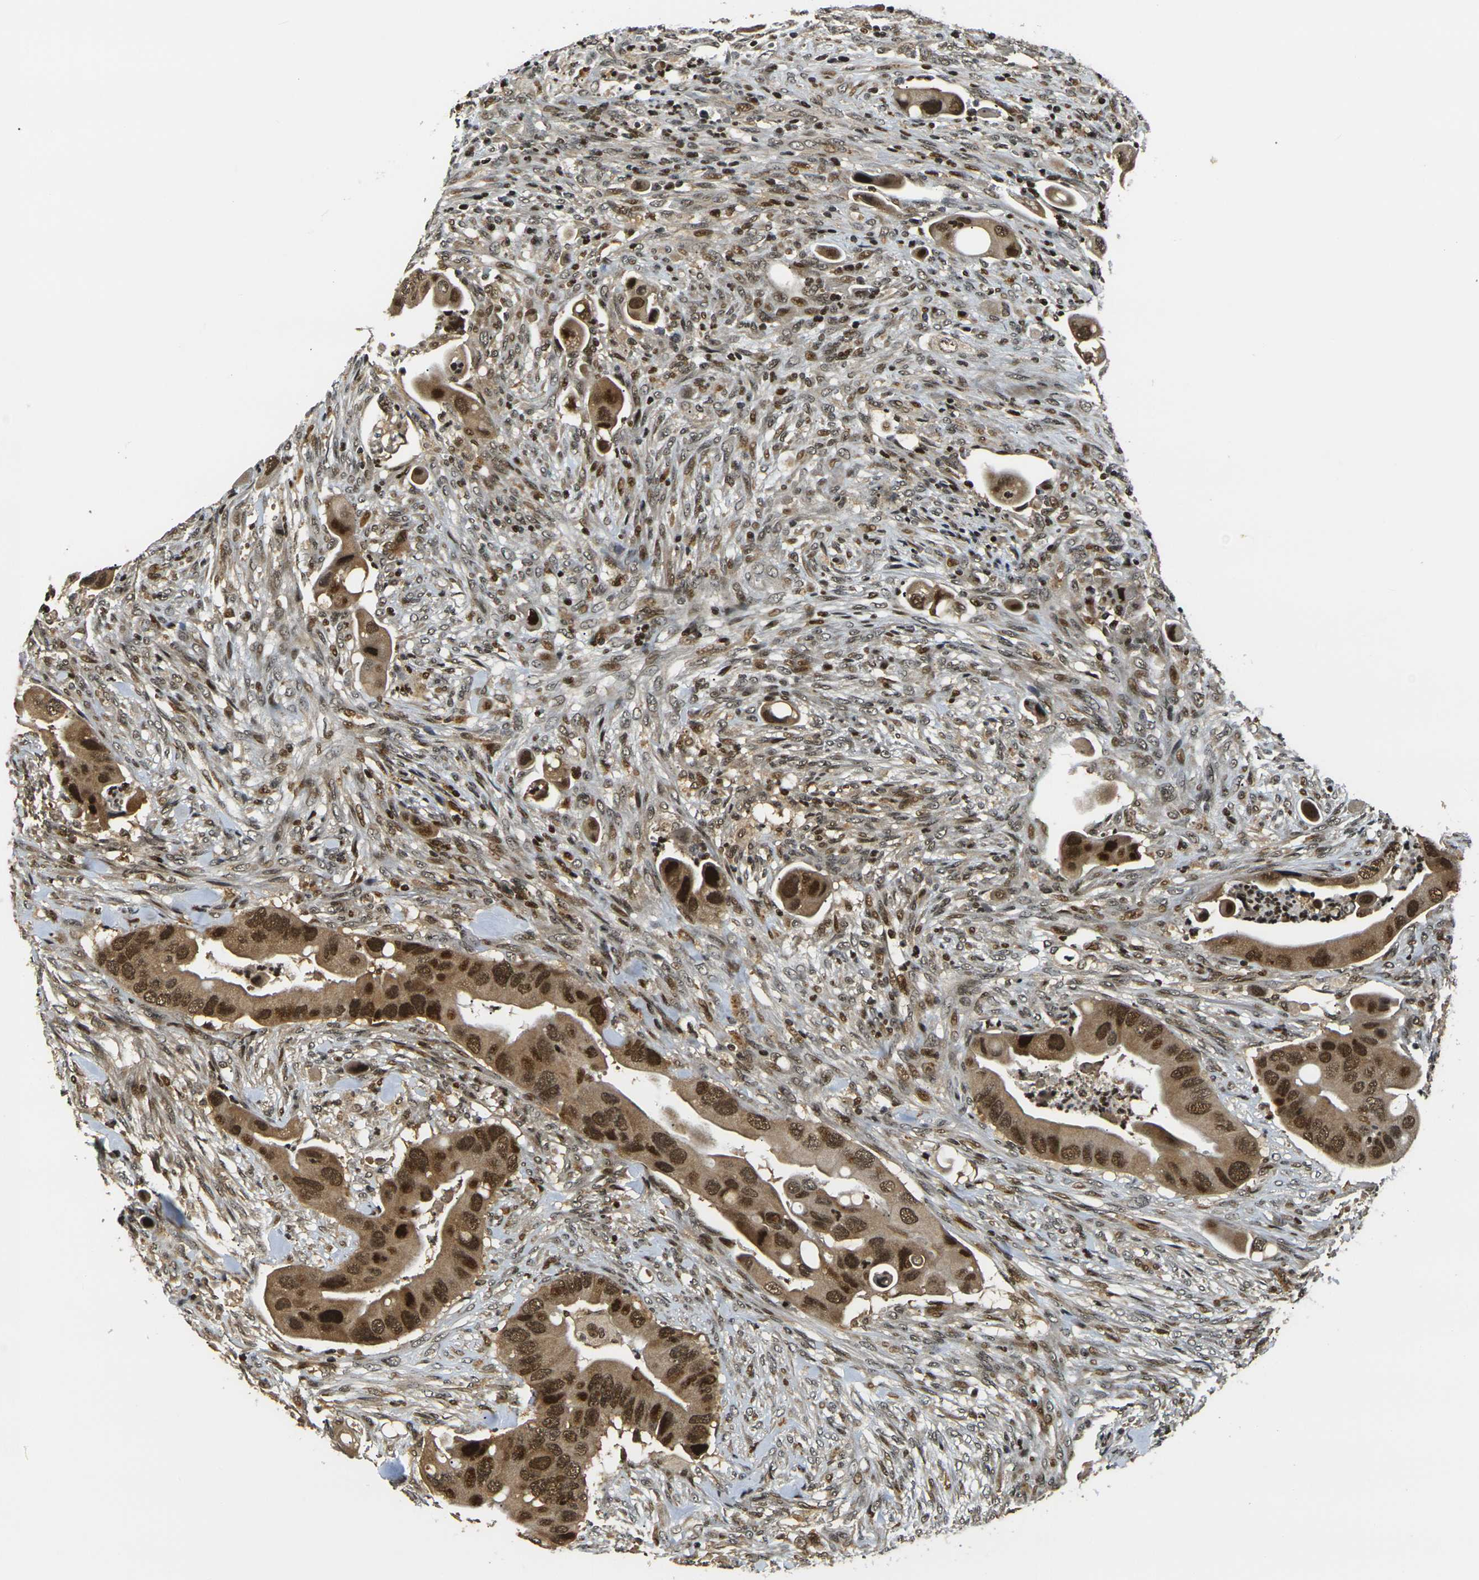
{"staining": {"intensity": "strong", "quantity": ">75%", "location": "cytoplasmic/membranous,nuclear"}, "tissue": "colorectal cancer", "cell_type": "Tumor cells", "image_type": "cancer", "snomed": [{"axis": "morphology", "description": "Adenocarcinoma, NOS"}, {"axis": "topography", "description": "Rectum"}], "caption": "DAB (3,3'-diaminobenzidine) immunohistochemical staining of human adenocarcinoma (colorectal) reveals strong cytoplasmic/membranous and nuclear protein expression in about >75% of tumor cells. (Stains: DAB (3,3'-diaminobenzidine) in brown, nuclei in blue, Microscopy: brightfield microscopy at high magnification).", "gene": "ACTL6A", "patient": {"sex": "female", "age": 57}}